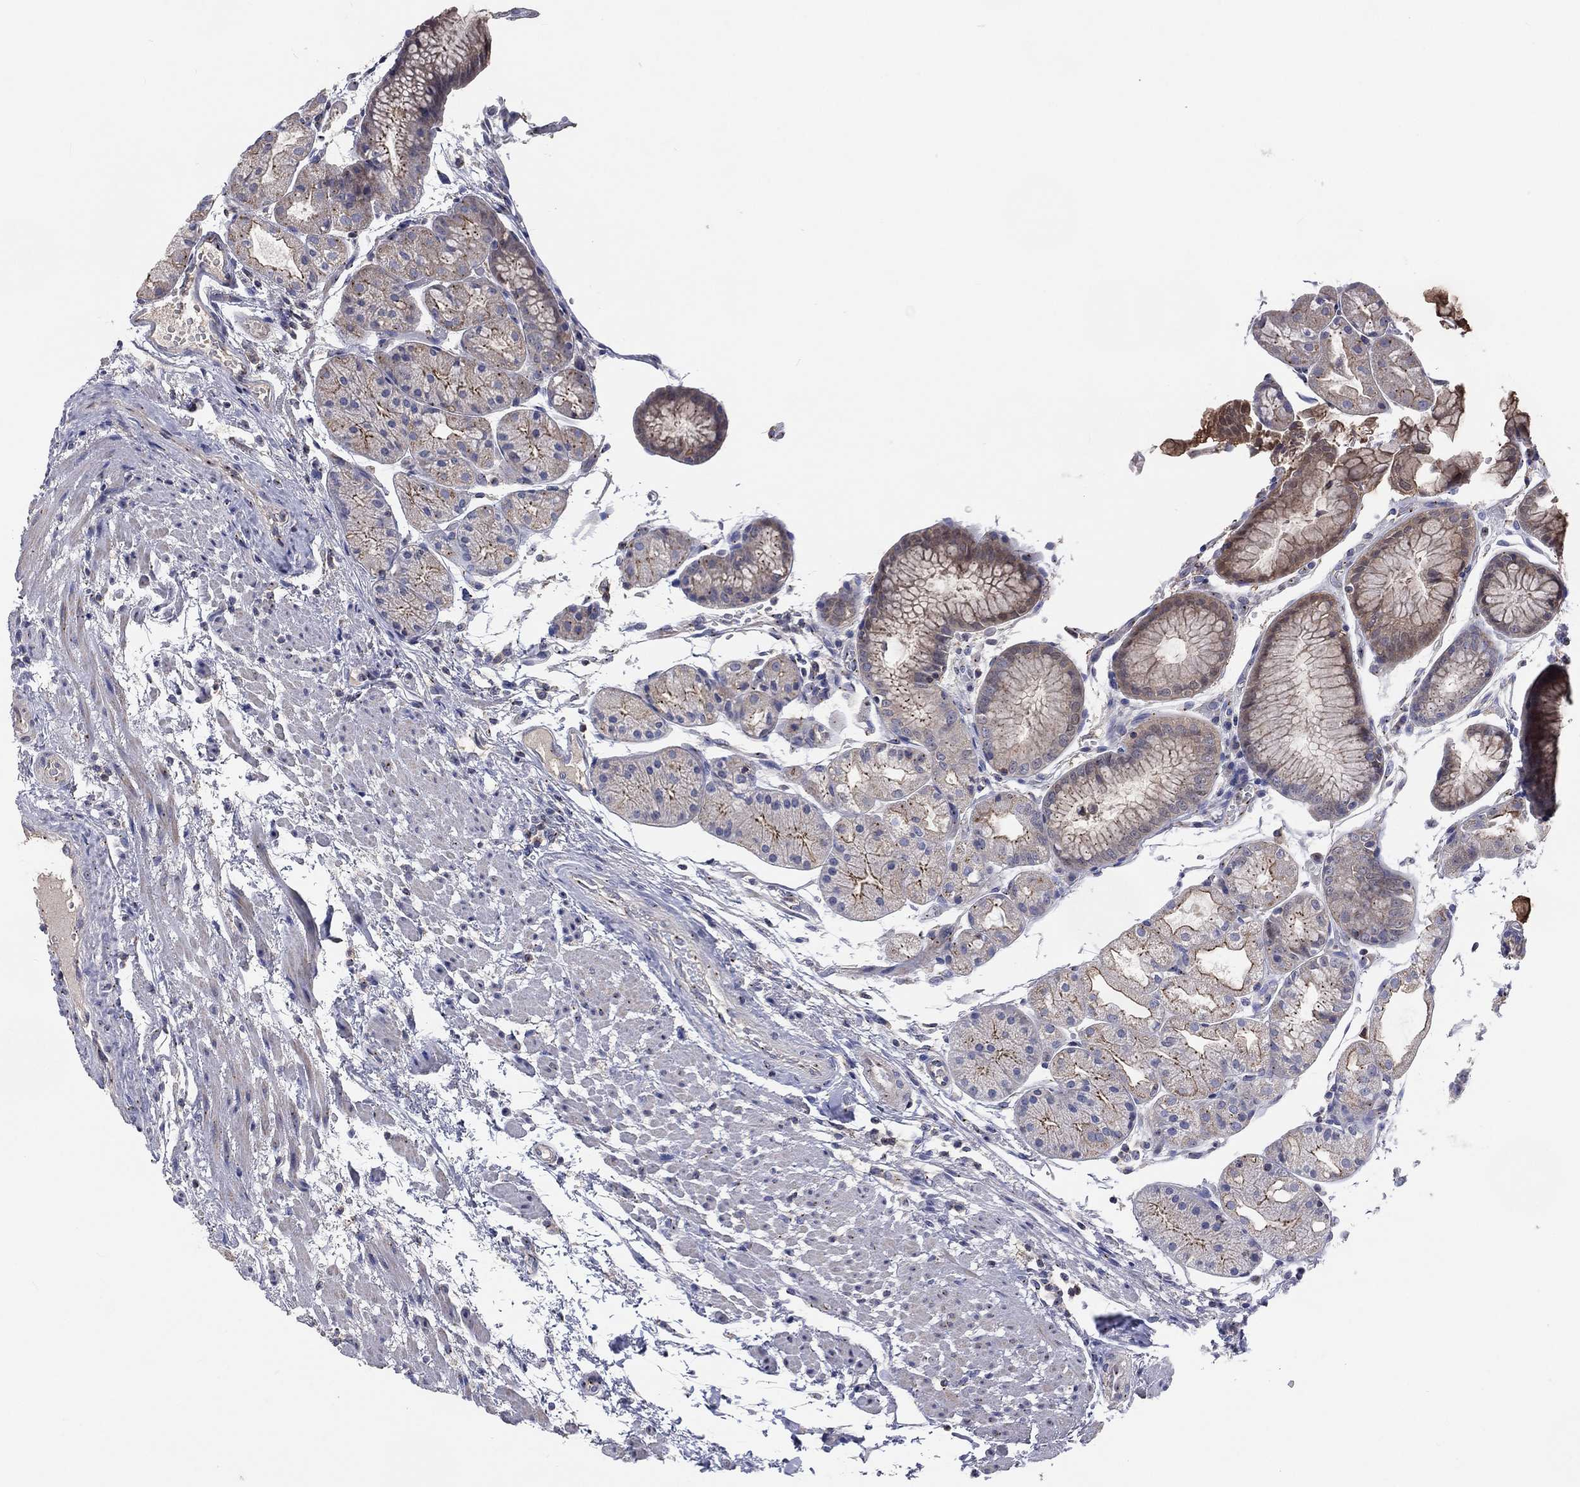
{"staining": {"intensity": "moderate", "quantity": "<25%", "location": "cytoplasmic/membranous"}, "tissue": "stomach", "cell_type": "Glandular cells", "image_type": "normal", "snomed": [{"axis": "morphology", "description": "Normal tissue, NOS"}, {"axis": "topography", "description": "Stomach, upper"}], "caption": "About <25% of glandular cells in unremarkable stomach demonstrate moderate cytoplasmic/membranous protein positivity as visualized by brown immunohistochemical staining.", "gene": "CROCC", "patient": {"sex": "male", "age": 72}}